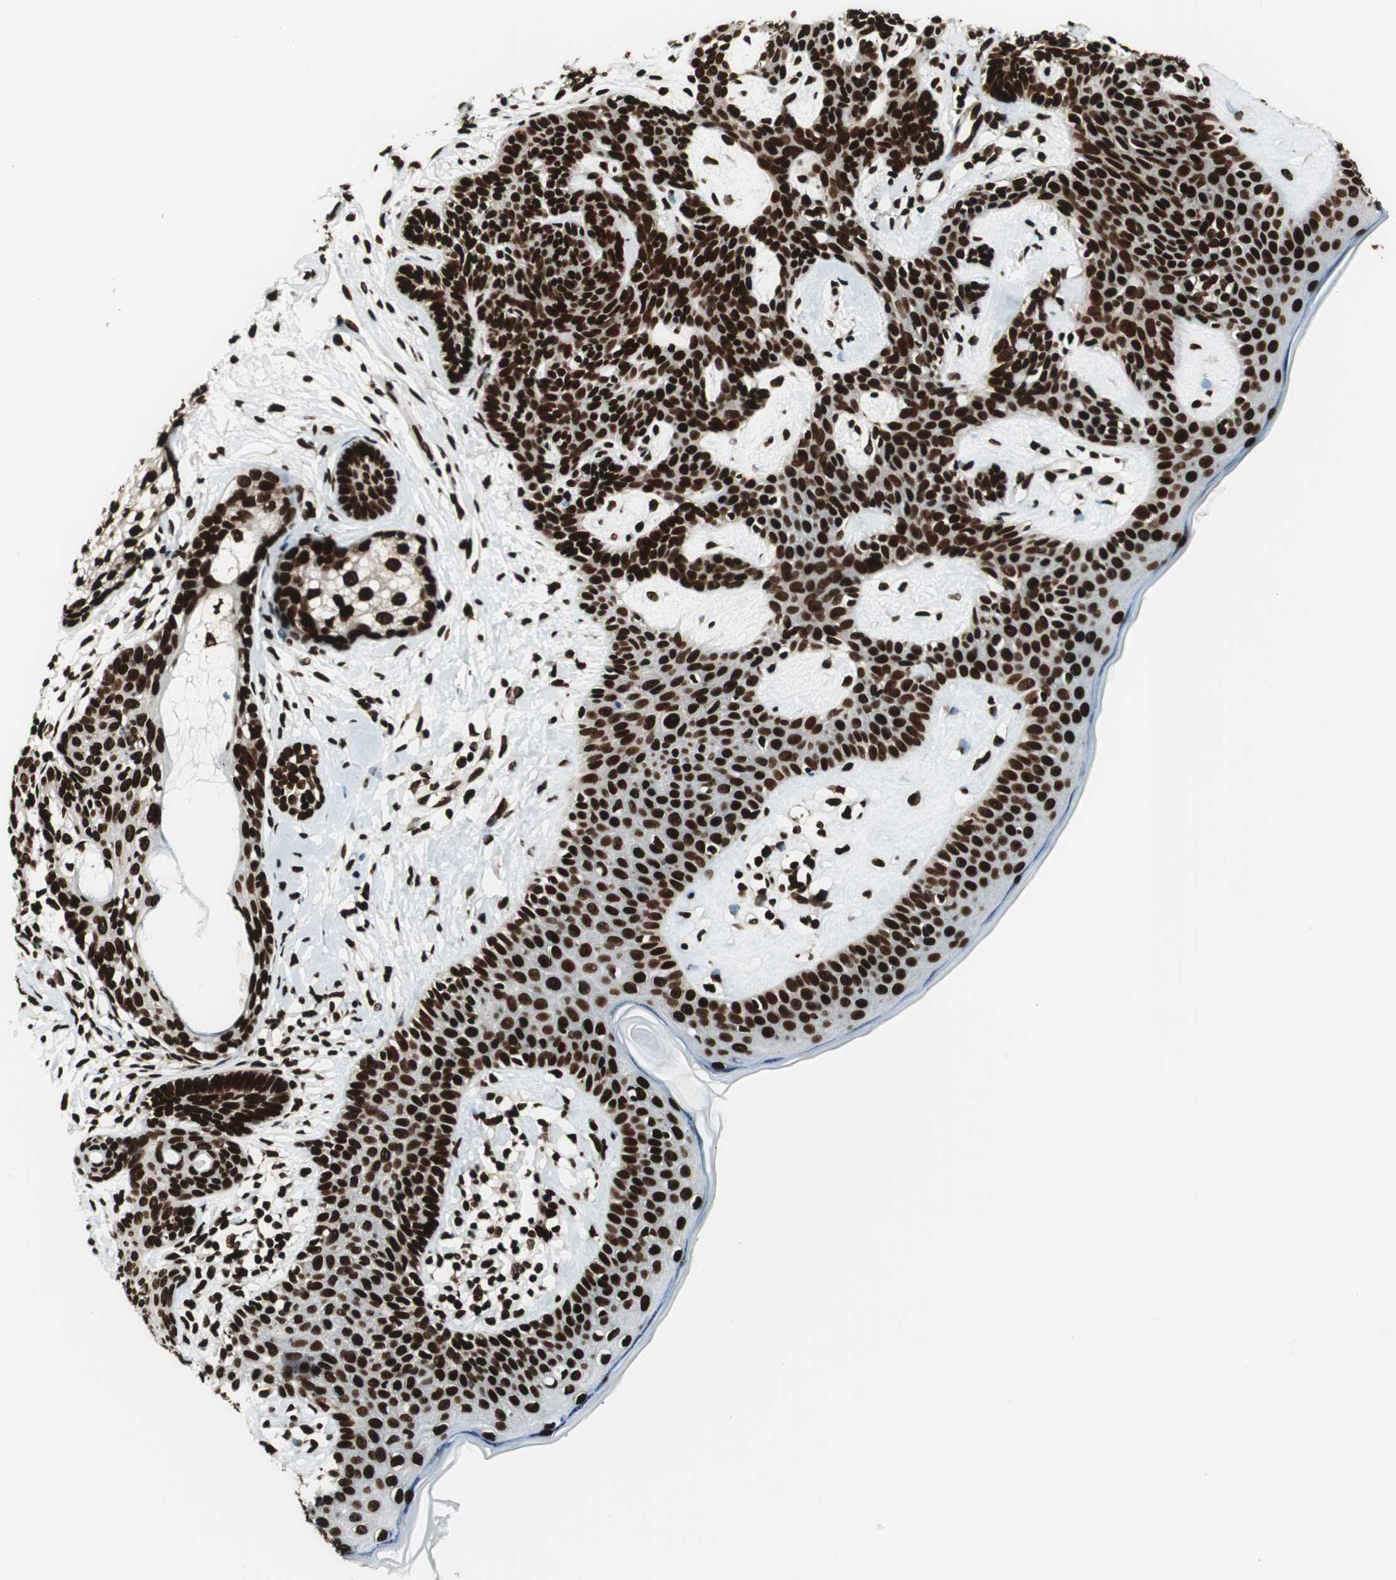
{"staining": {"intensity": "strong", "quantity": ">75%", "location": "nuclear"}, "tissue": "skin cancer", "cell_type": "Tumor cells", "image_type": "cancer", "snomed": [{"axis": "morphology", "description": "Developmental malformation"}, {"axis": "morphology", "description": "Basal cell carcinoma"}, {"axis": "topography", "description": "Skin"}], "caption": "Protein staining exhibits strong nuclear expression in about >75% of tumor cells in skin cancer. (IHC, brightfield microscopy, high magnification).", "gene": "EWSR1", "patient": {"sex": "female", "age": 62}}